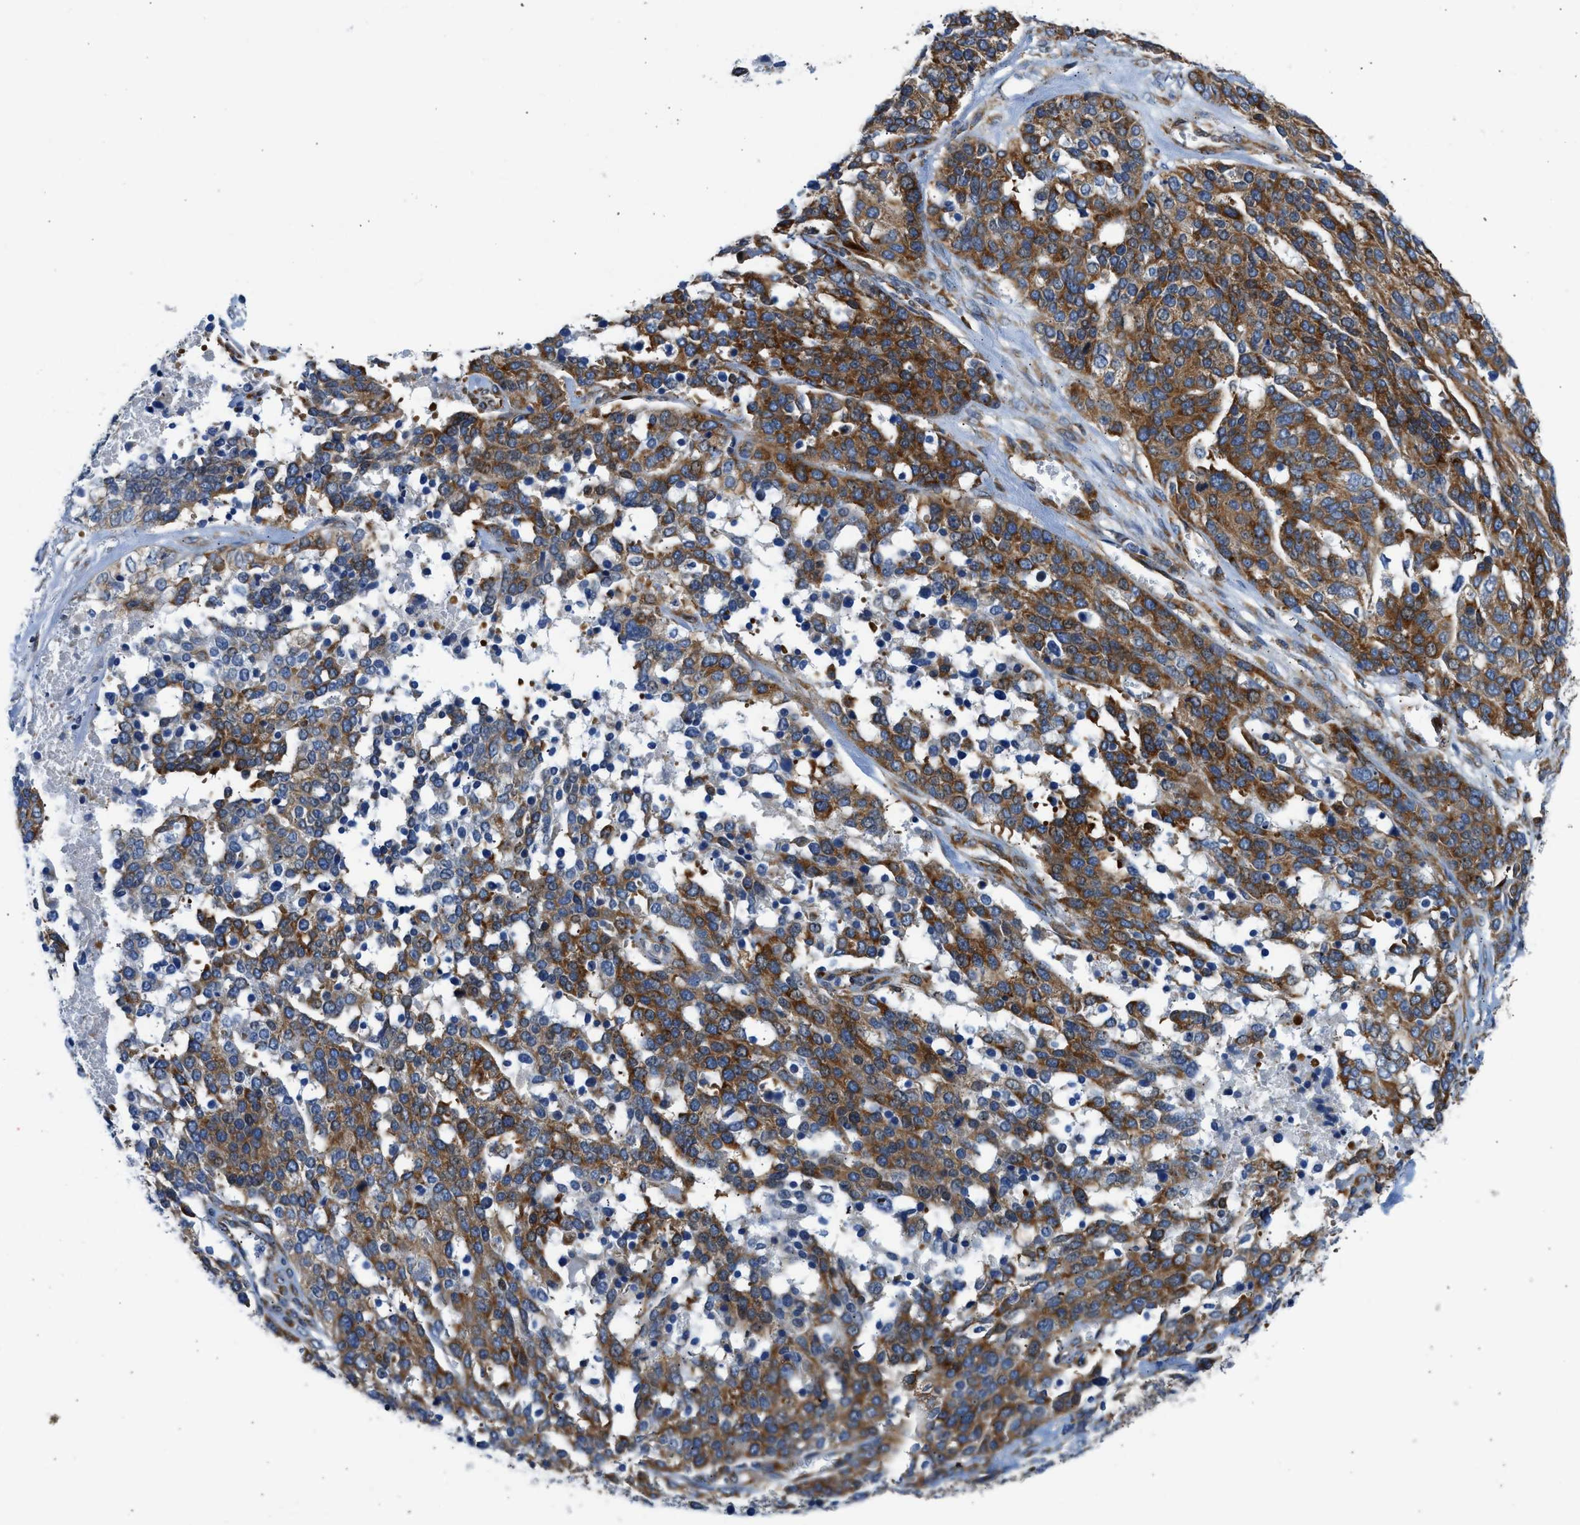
{"staining": {"intensity": "strong", "quantity": ">75%", "location": "cytoplasmic/membranous"}, "tissue": "ovarian cancer", "cell_type": "Tumor cells", "image_type": "cancer", "snomed": [{"axis": "morphology", "description": "Cystadenocarcinoma, serous, NOS"}, {"axis": "topography", "description": "Ovary"}], "caption": "A brown stain labels strong cytoplasmic/membranous expression of a protein in ovarian cancer (serous cystadenocarcinoma) tumor cells. Nuclei are stained in blue.", "gene": "CAMKK2", "patient": {"sex": "female", "age": 44}}